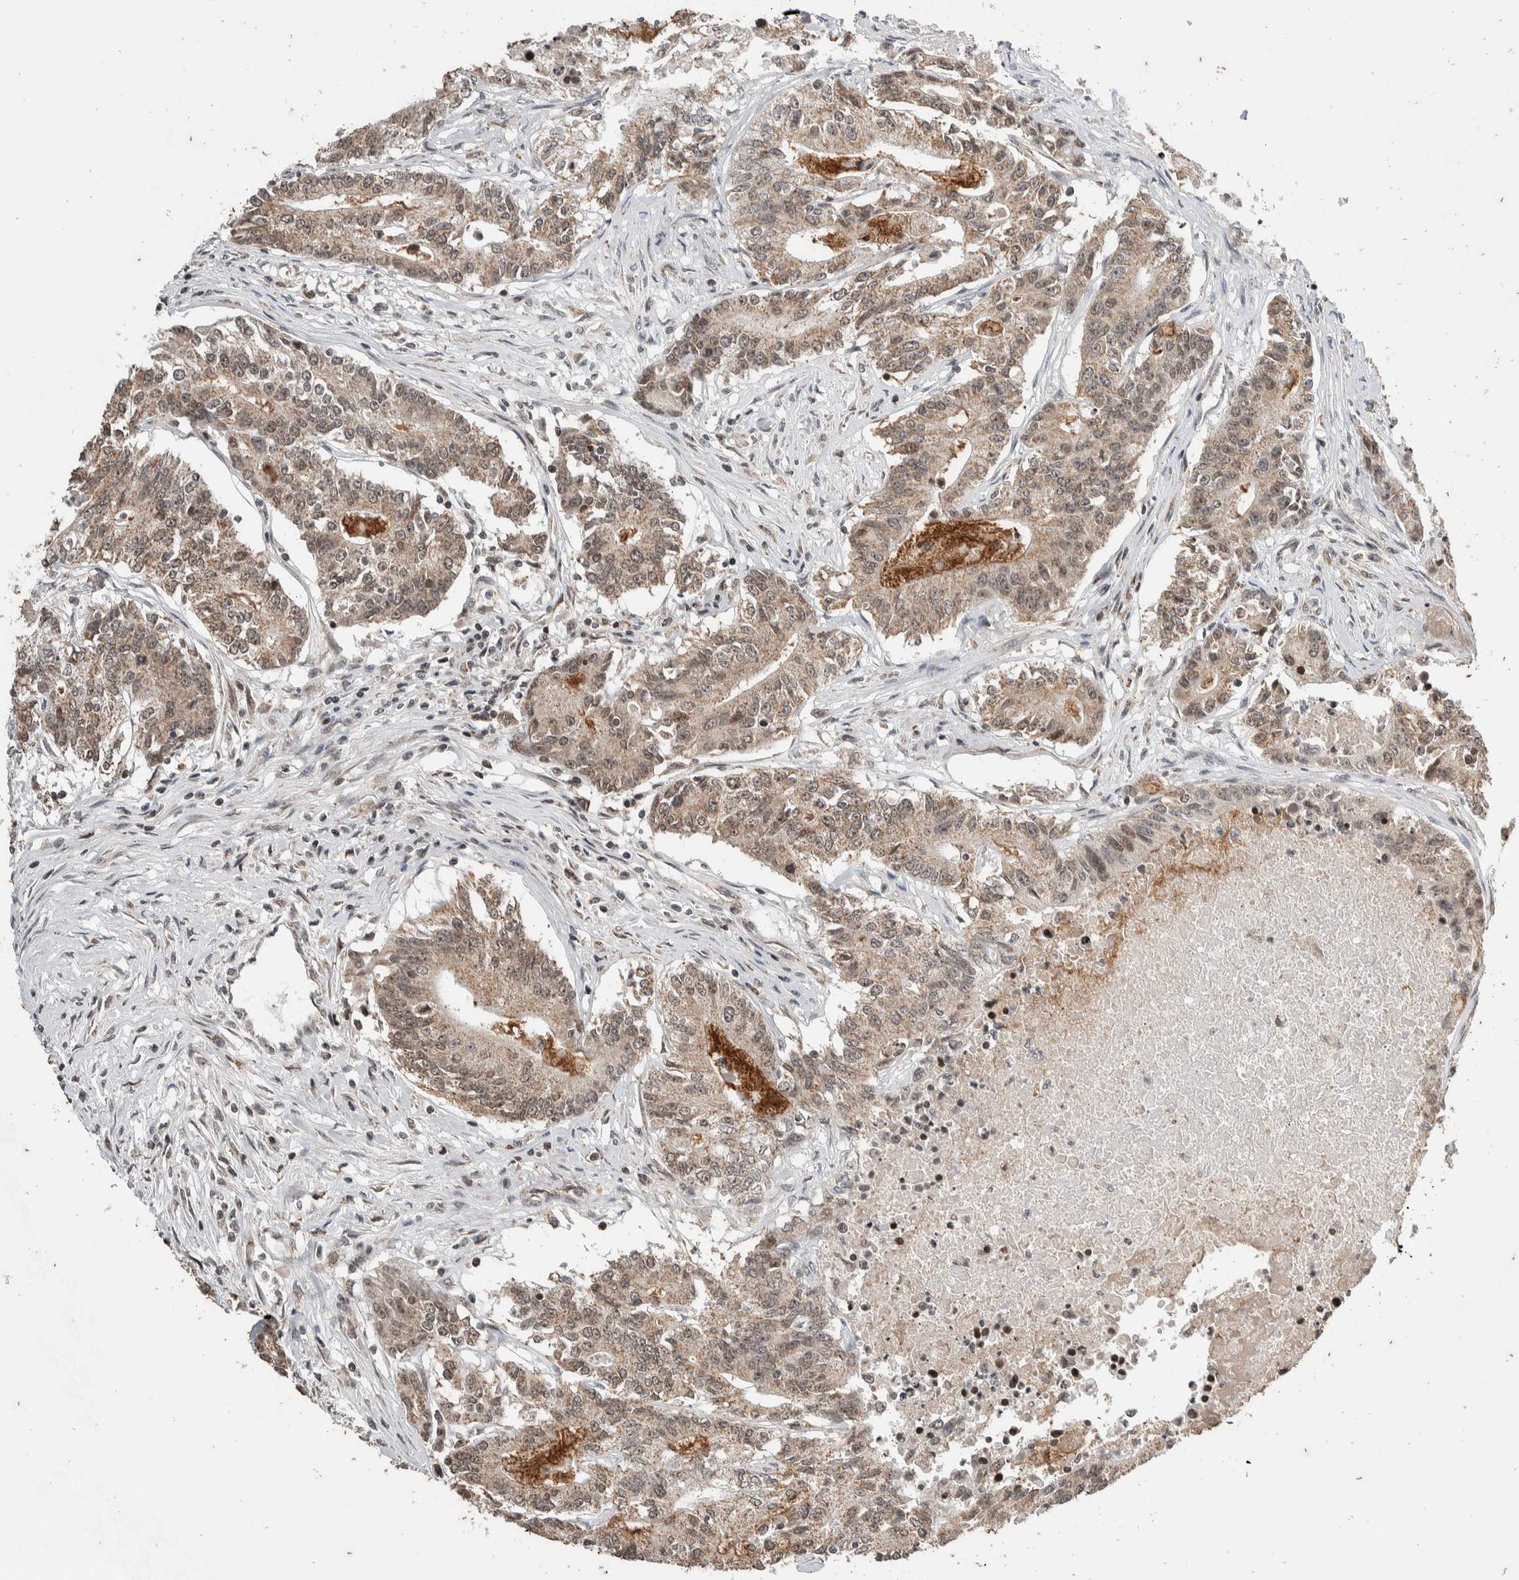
{"staining": {"intensity": "weak", "quantity": ">75%", "location": "cytoplasmic/membranous"}, "tissue": "colorectal cancer", "cell_type": "Tumor cells", "image_type": "cancer", "snomed": [{"axis": "morphology", "description": "Adenocarcinoma, NOS"}, {"axis": "topography", "description": "Colon"}], "caption": "An image of colorectal cancer stained for a protein exhibits weak cytoplasmic/membranous brown staining in tumor cells. The protein is shown in brown color, while the nuclei are stained blue.", "gene": "ATXN7L1", "patient": {"sex": "female", "age": 77}}